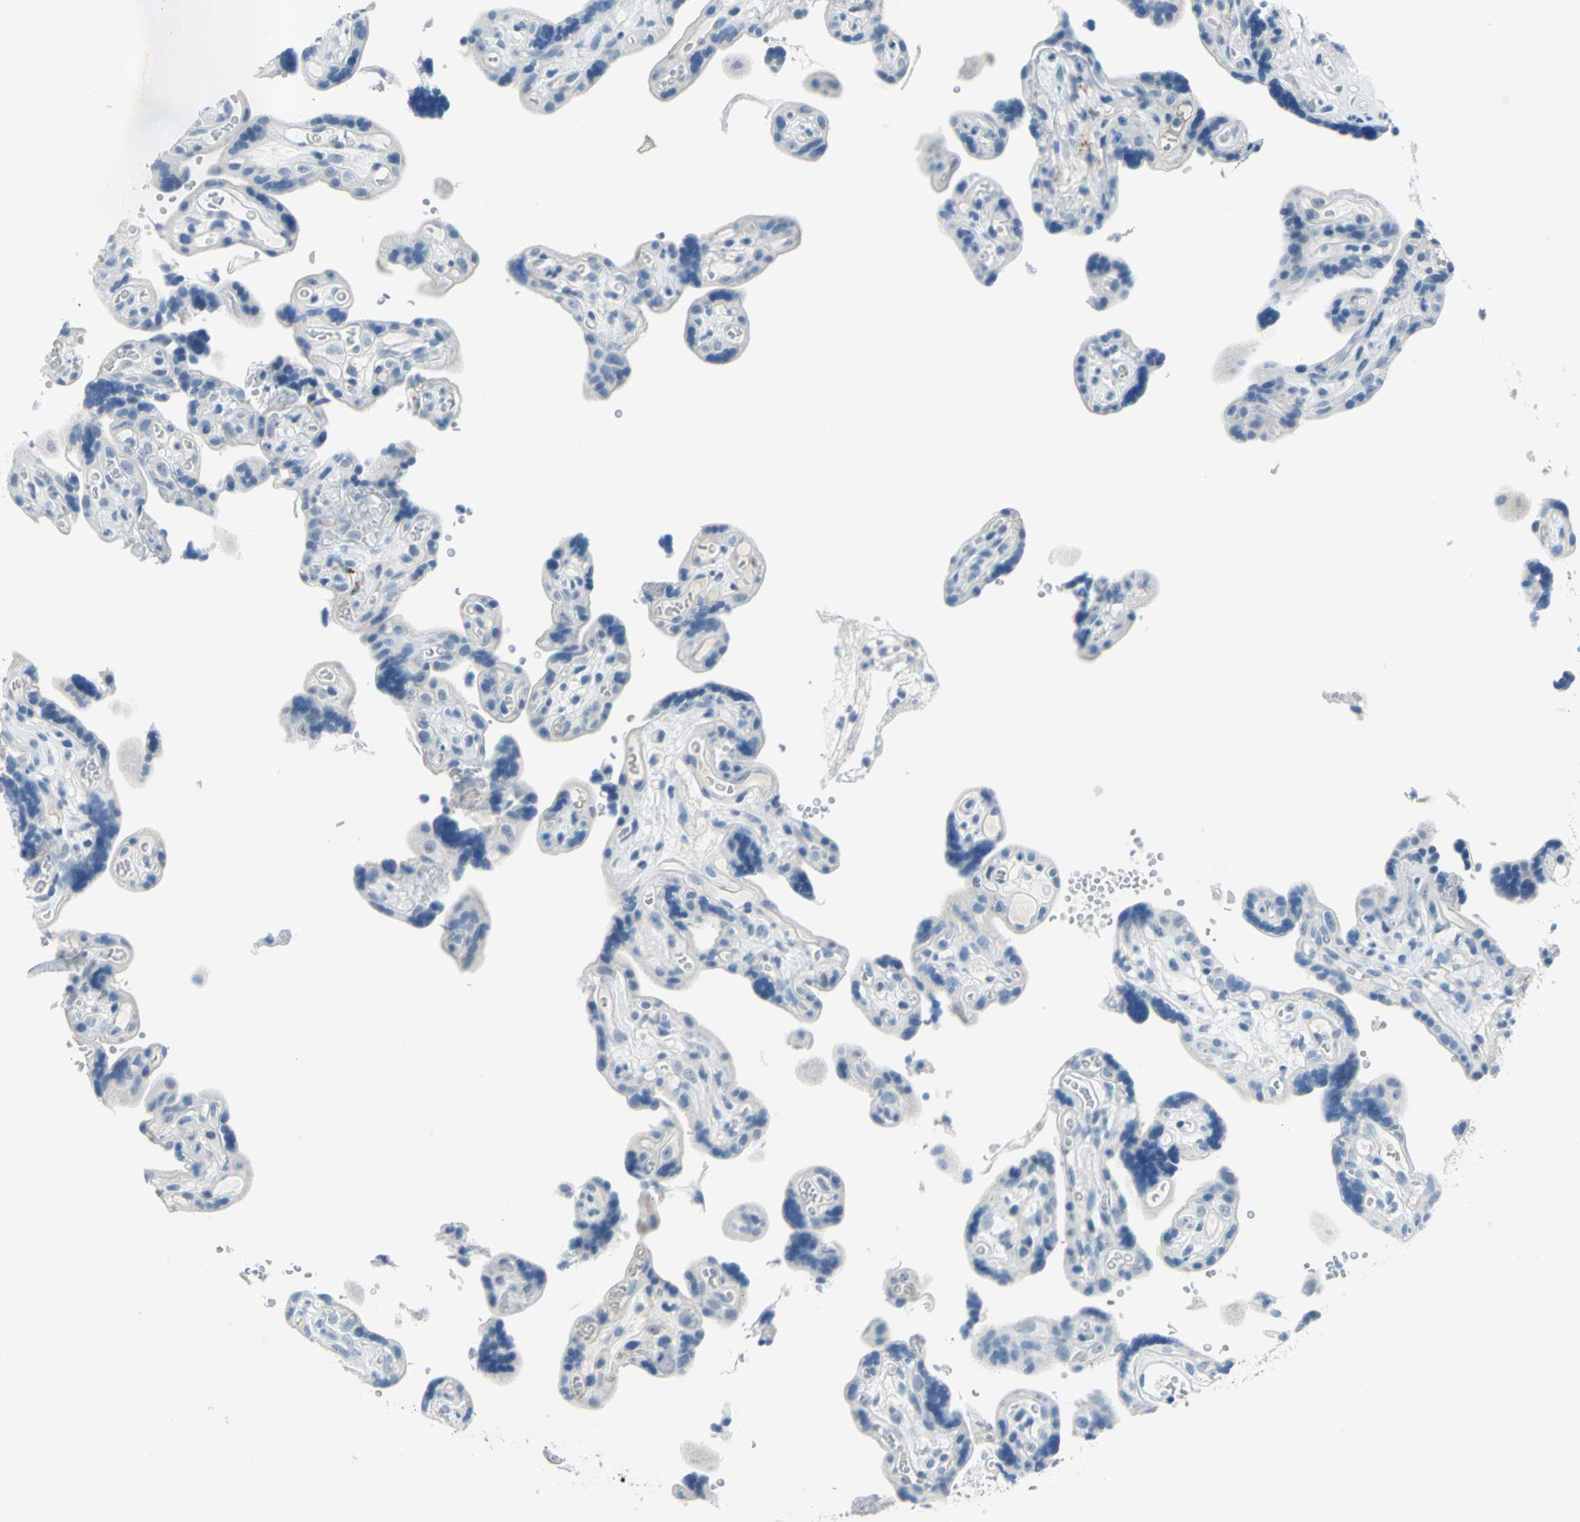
{"staining": {"intensity": "negative", "quantity": "none", "location": "none"}, "tissue": "placenta", "cell_type": "Decidual cells", "image_type": "normal", "snomed": [{"axis": "morphology", "description": "Normal tissue, NOS"}, {"axis": "topography", "description": "Placenta"}], "caption": "This micrograph is of benign placenta stained with immunohistochemistry to label a protein in brown with the nuclei are counter-stained blue. There is no expression in decidual cells.", "gene": "MUC4", "patient": {"sex": "female", "age": 30}}